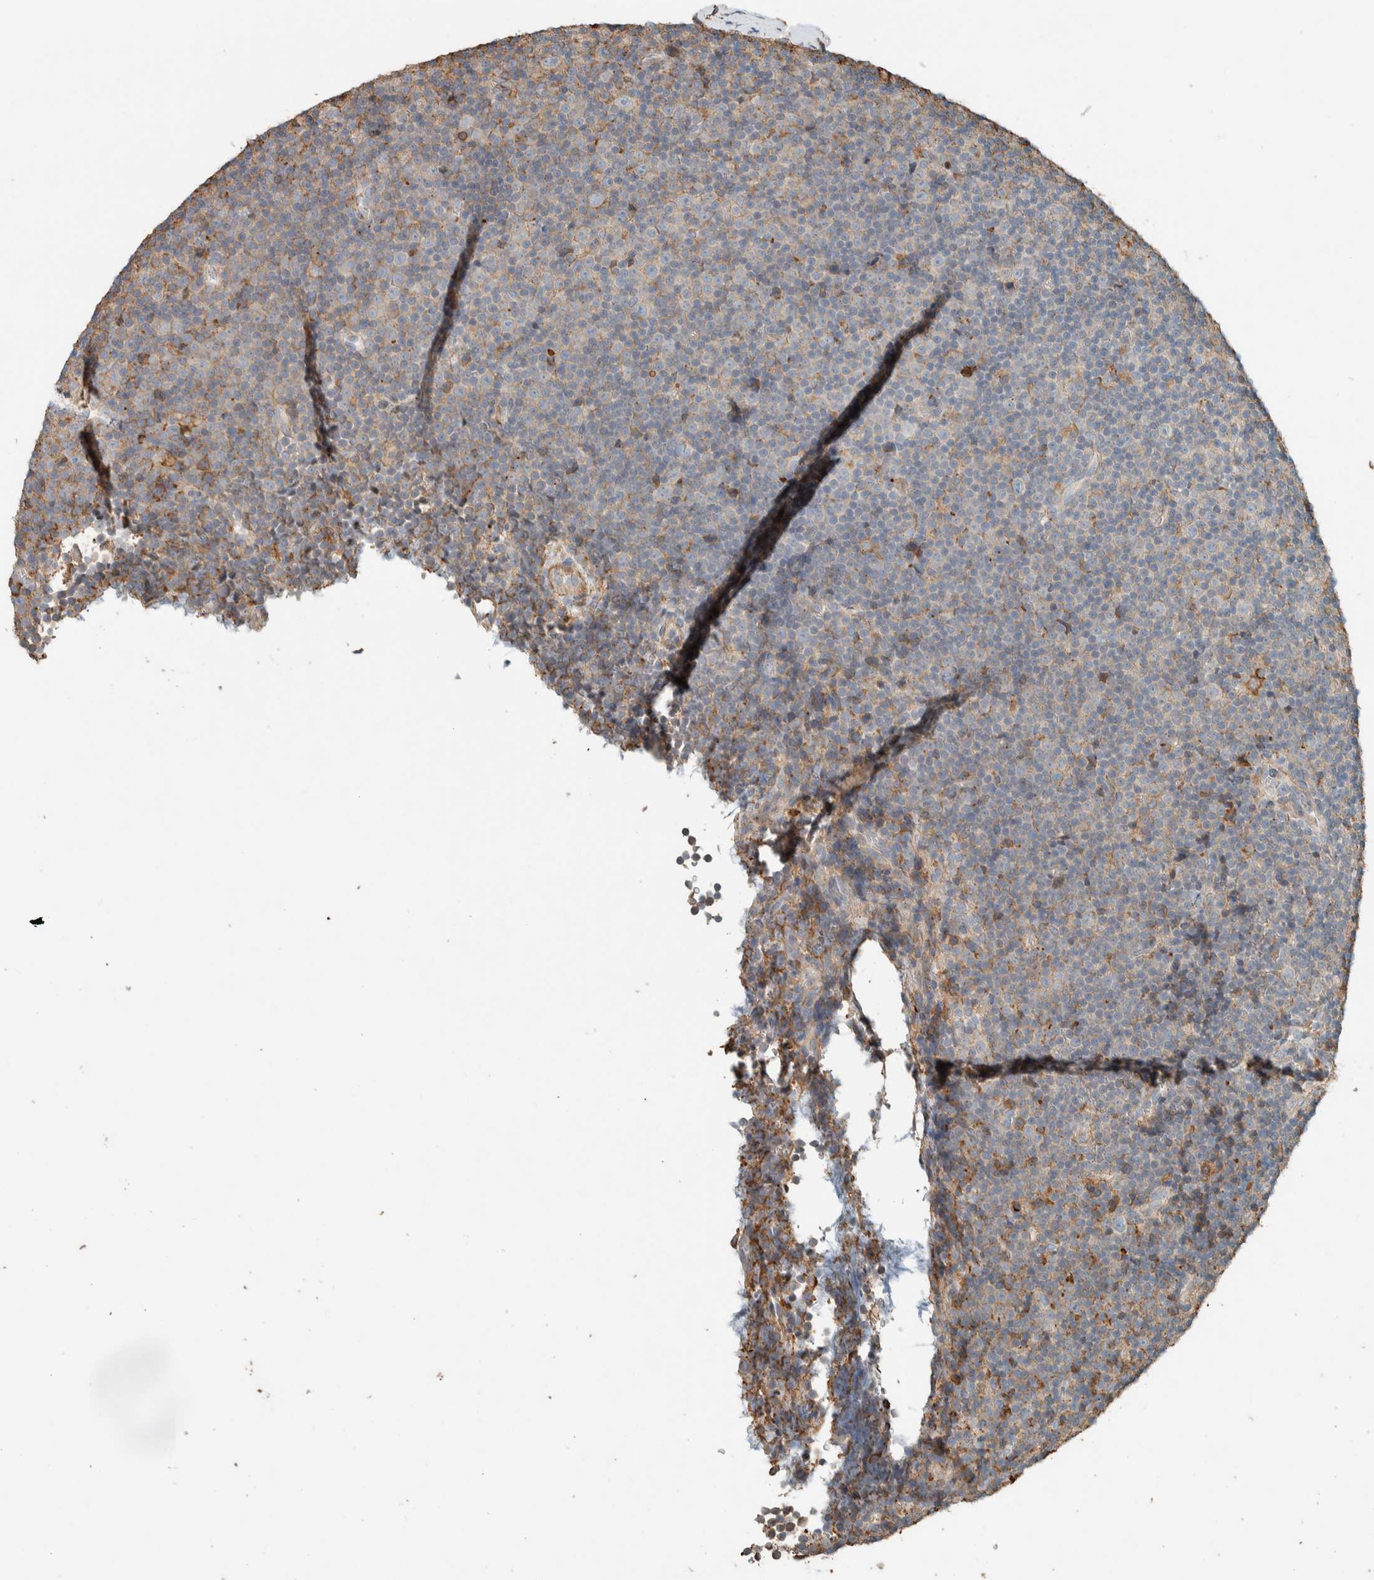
{"staining": {"intensity": "negative", "quantity": "none", "location": "none"}, "tissue": "lymphoma", "cell_type": "Tumor cells", "image_type": "cancer", "snomed": [{"axis": "morphology", "description": "Malignant lymphoma, non-Hodgkin's type, Low grade"}, {"axis": "topography", "description": "Lymph node"}], "caption": "This is a photomicrograph of immunohistochemistry (IHC) staining of low-grade malignant lymphoma, non-Hodgkin's type, which shows no staining in tumor cells. Nuclei are stained in blue.", "gene": "CTBP2", "patient": {"sex": "female", "age": 67}}